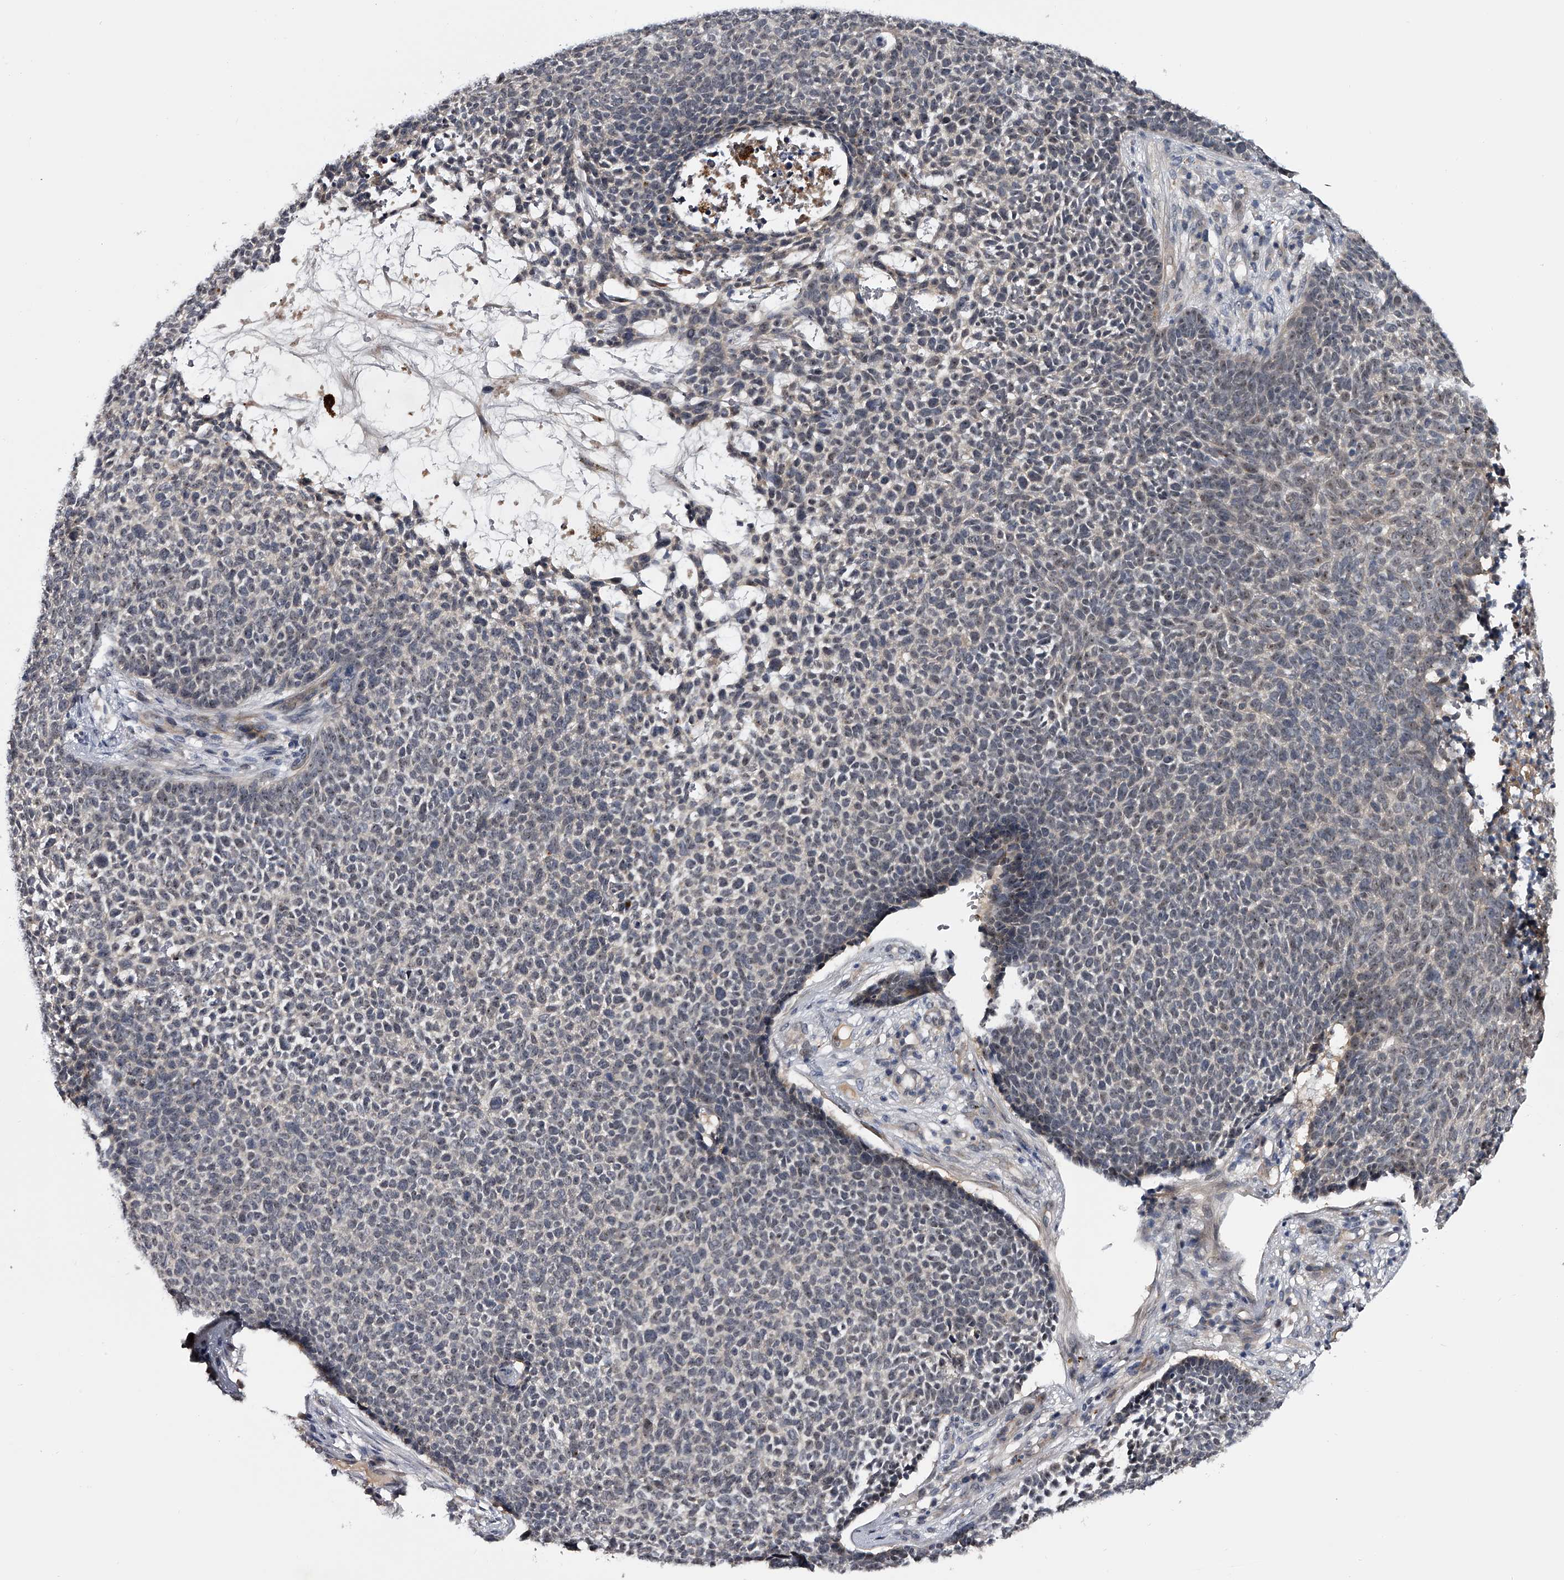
{"staining": {"intensity": "weak", "quantity": "25%-75%", "location": "nuclear"}, "tissue": "skin cancer", "cell_type": "Tumor cells", "image_type": "cancer", "snomed": [{"axis": "morphology", "description": "Basal cell carcinoma"}, {"axis": "topography", "description": "Skin"}], "caption": "High-magnification brightfield microscopy of basal cell carcinoma (skin) stained with DAB (3,3'-diaminobenzidine) (brown) and counterstained with hematoxylin (blue). tumor cells exhibit weak nuclear positivity is identified in about25%-75% of cells.", "gene": "MDN1", "patient": {"sex": "female", "age": 84}}